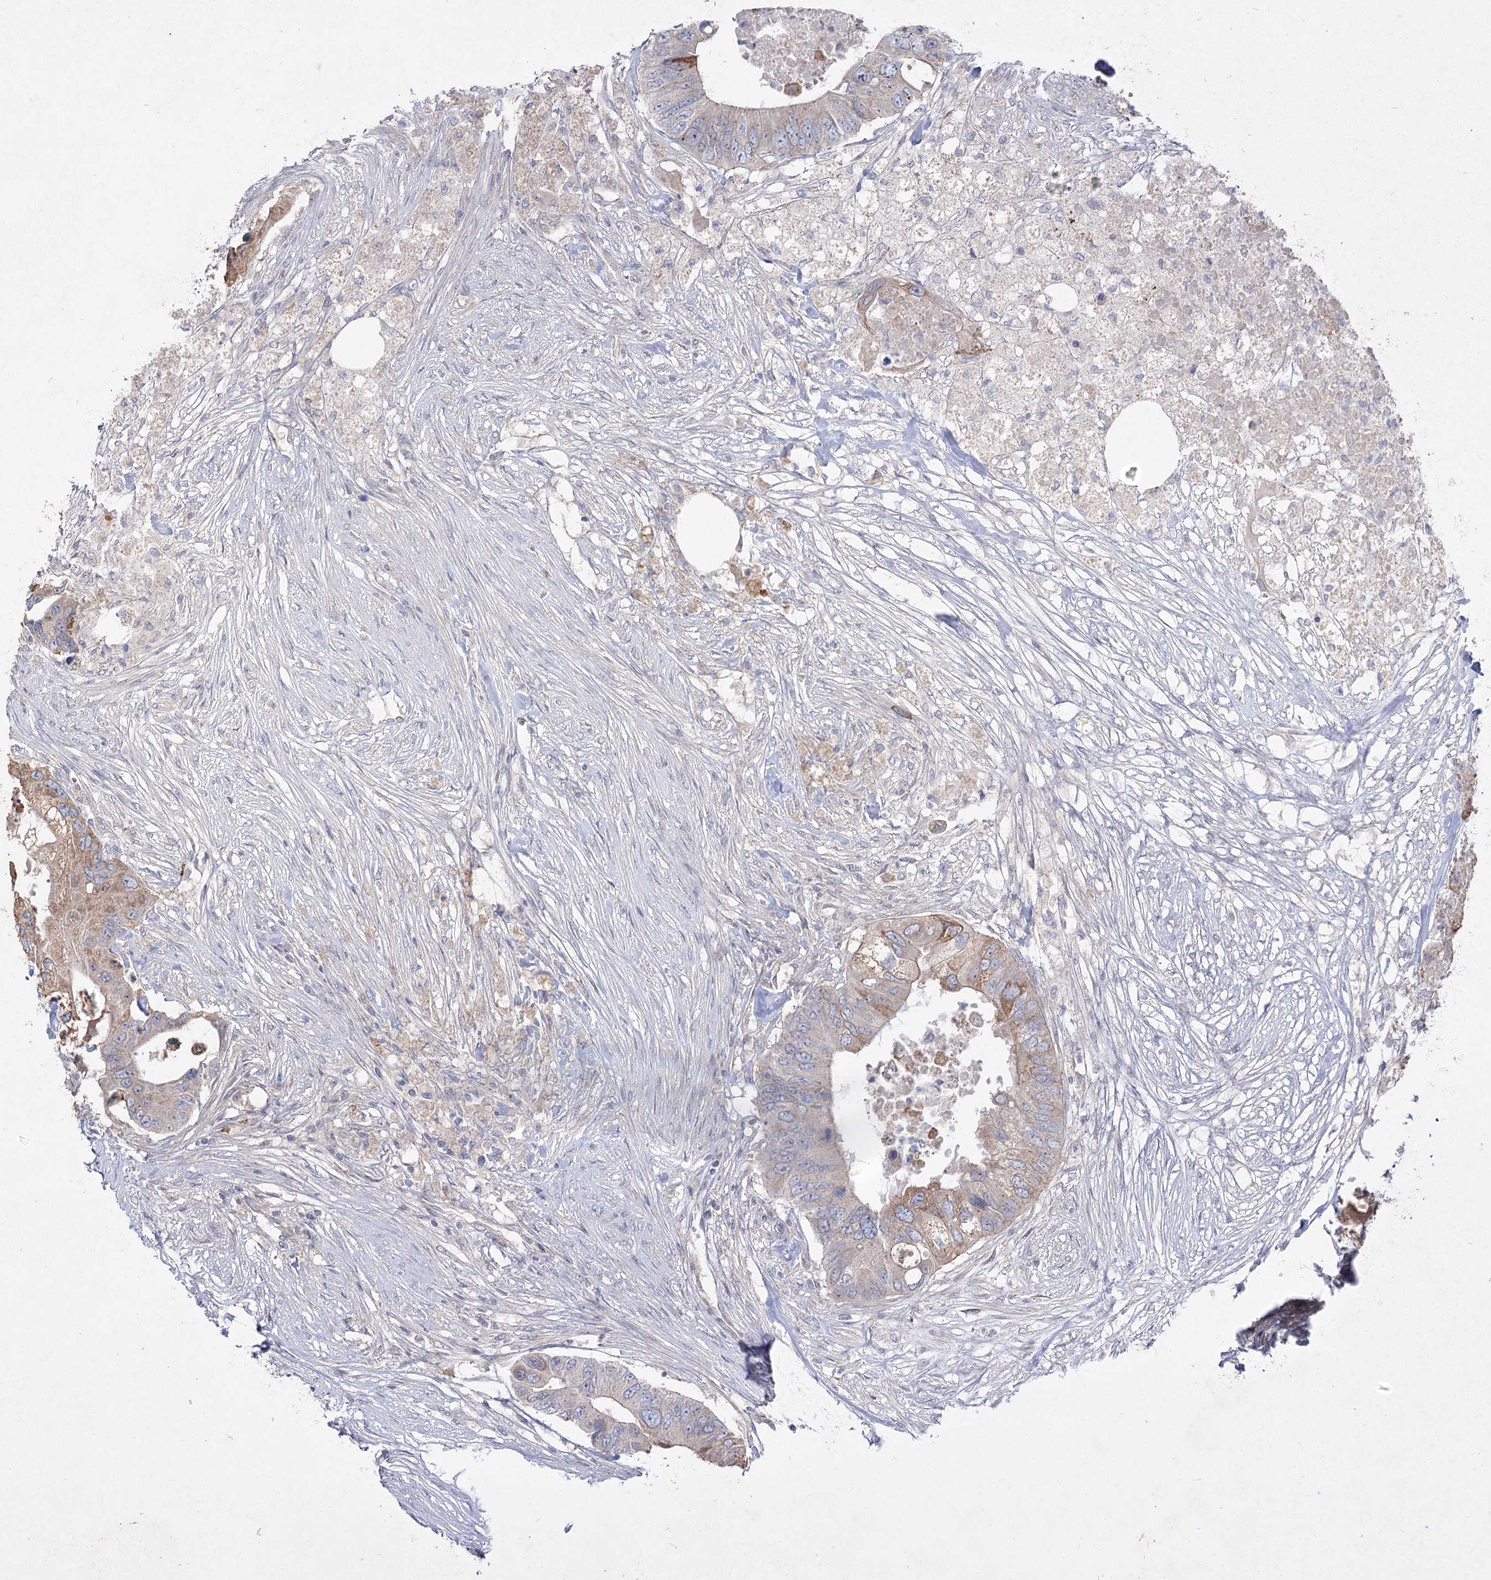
{"staining": {"intensity": "moderate", "quantity": "<25%", "location": "cytoplasmic/membranous"}, "tissue": "colorectal cancer", "cell_type": "Tumor cells", "image_type": "cancer", "snomed": [{"axis": "morphology", "description": "Adenocarcinoma, NOS"}, {"axis": "topography", "description": "Colon"}], "caption": "Protein staining of colorectal cancer (adenocarcinoma) tissue shows moderate cytoplasmic/membranous staining in about <25% of tumor cells.", "gene": "SH3BP5L", "patient": {"sex": "male", "age": 71}}